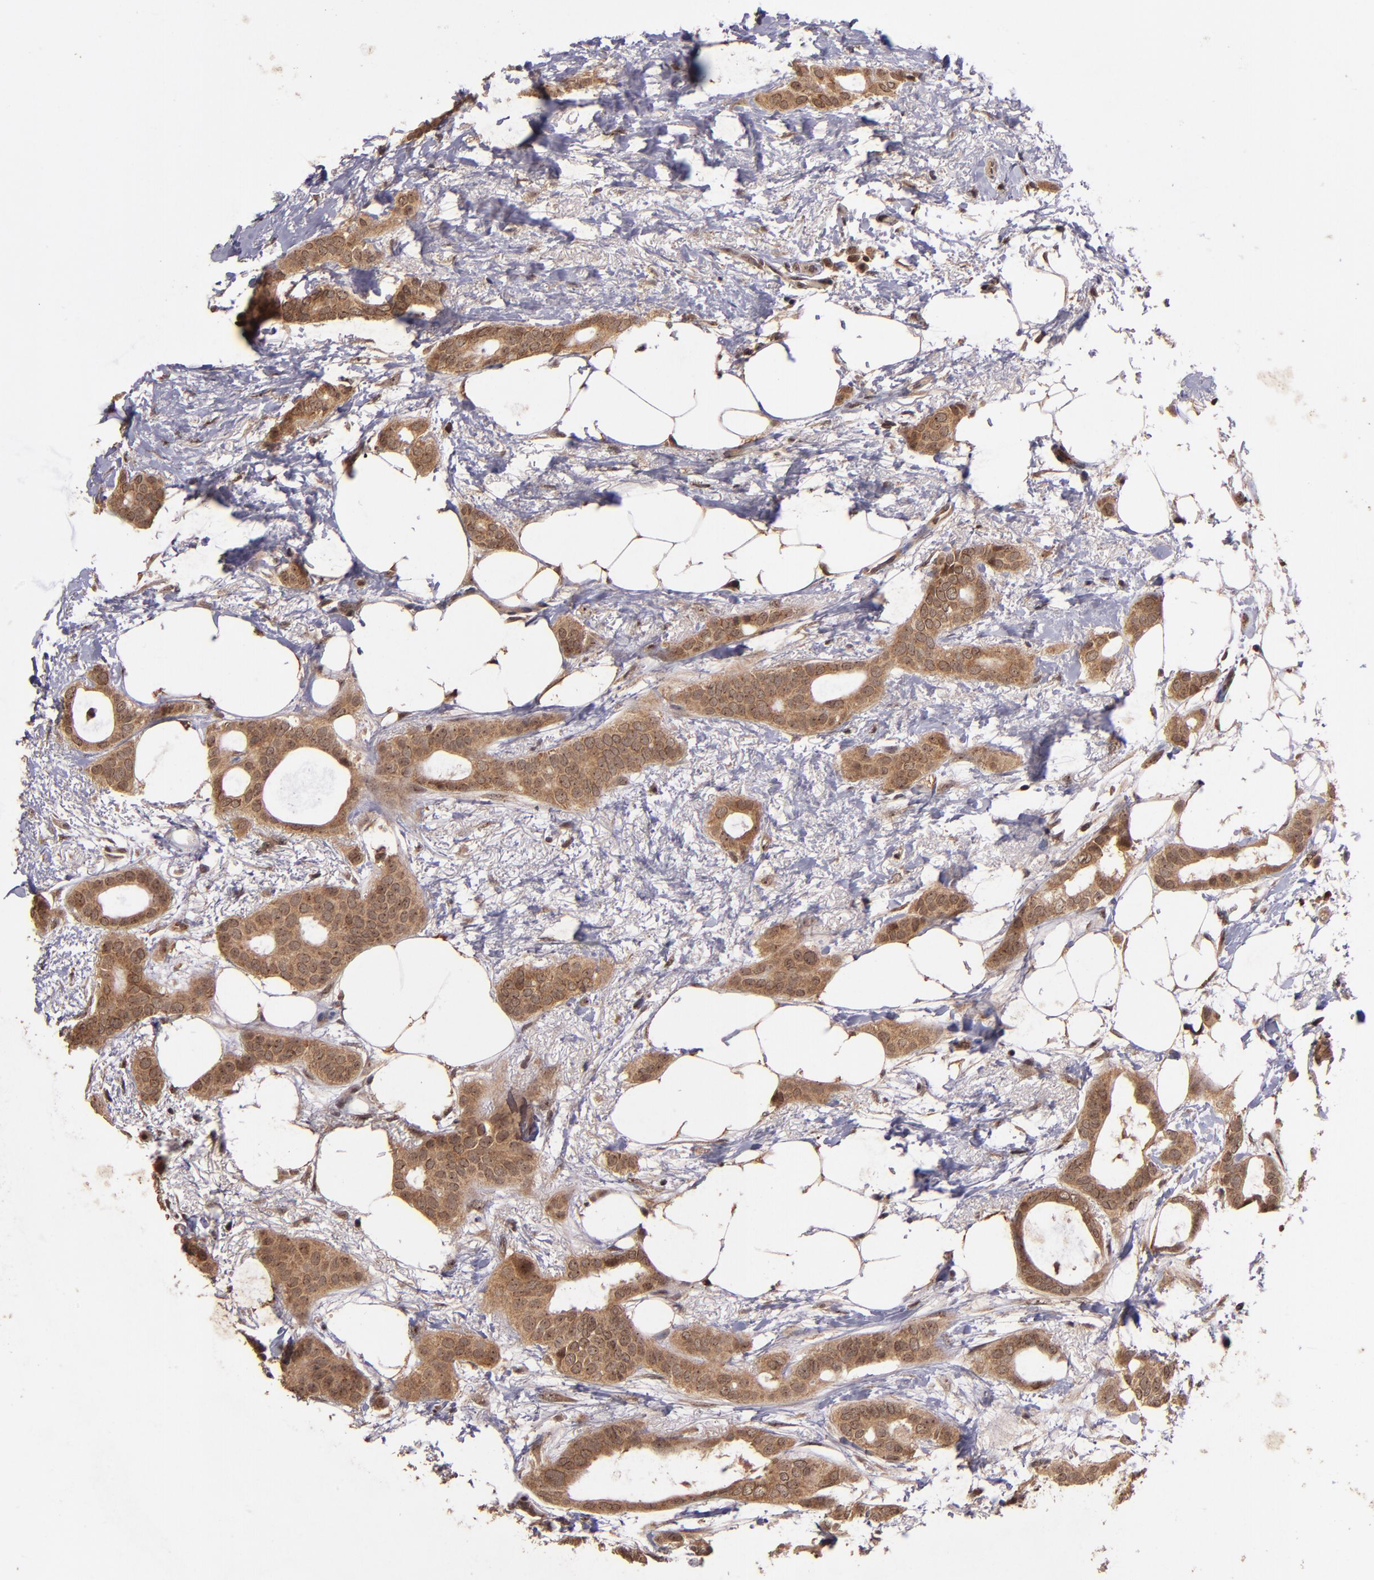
{"staining": {"intensity": "moderate", "quantity": ">75%", "location": "cytoplasmic/membranous"}, "tissue": "breast cancer", "cell_type": "Tumor cells", "image_type": "cancer", "snomed": [{"axis": "morphology", "description": "Duct carcinoma"}, {"axis": "topography", "description": "Breast"}], "caption": "This micrograph demonstrates breast cancer stained with immunohistochemistry to label a protein in brown. The cytoplasmic/membranous of tumor cells show moderate positivity for the protein. Nuclei are counter-stained blue.", "gene": "RIOK3", "patient": {"sex": "female", "age": 54}}